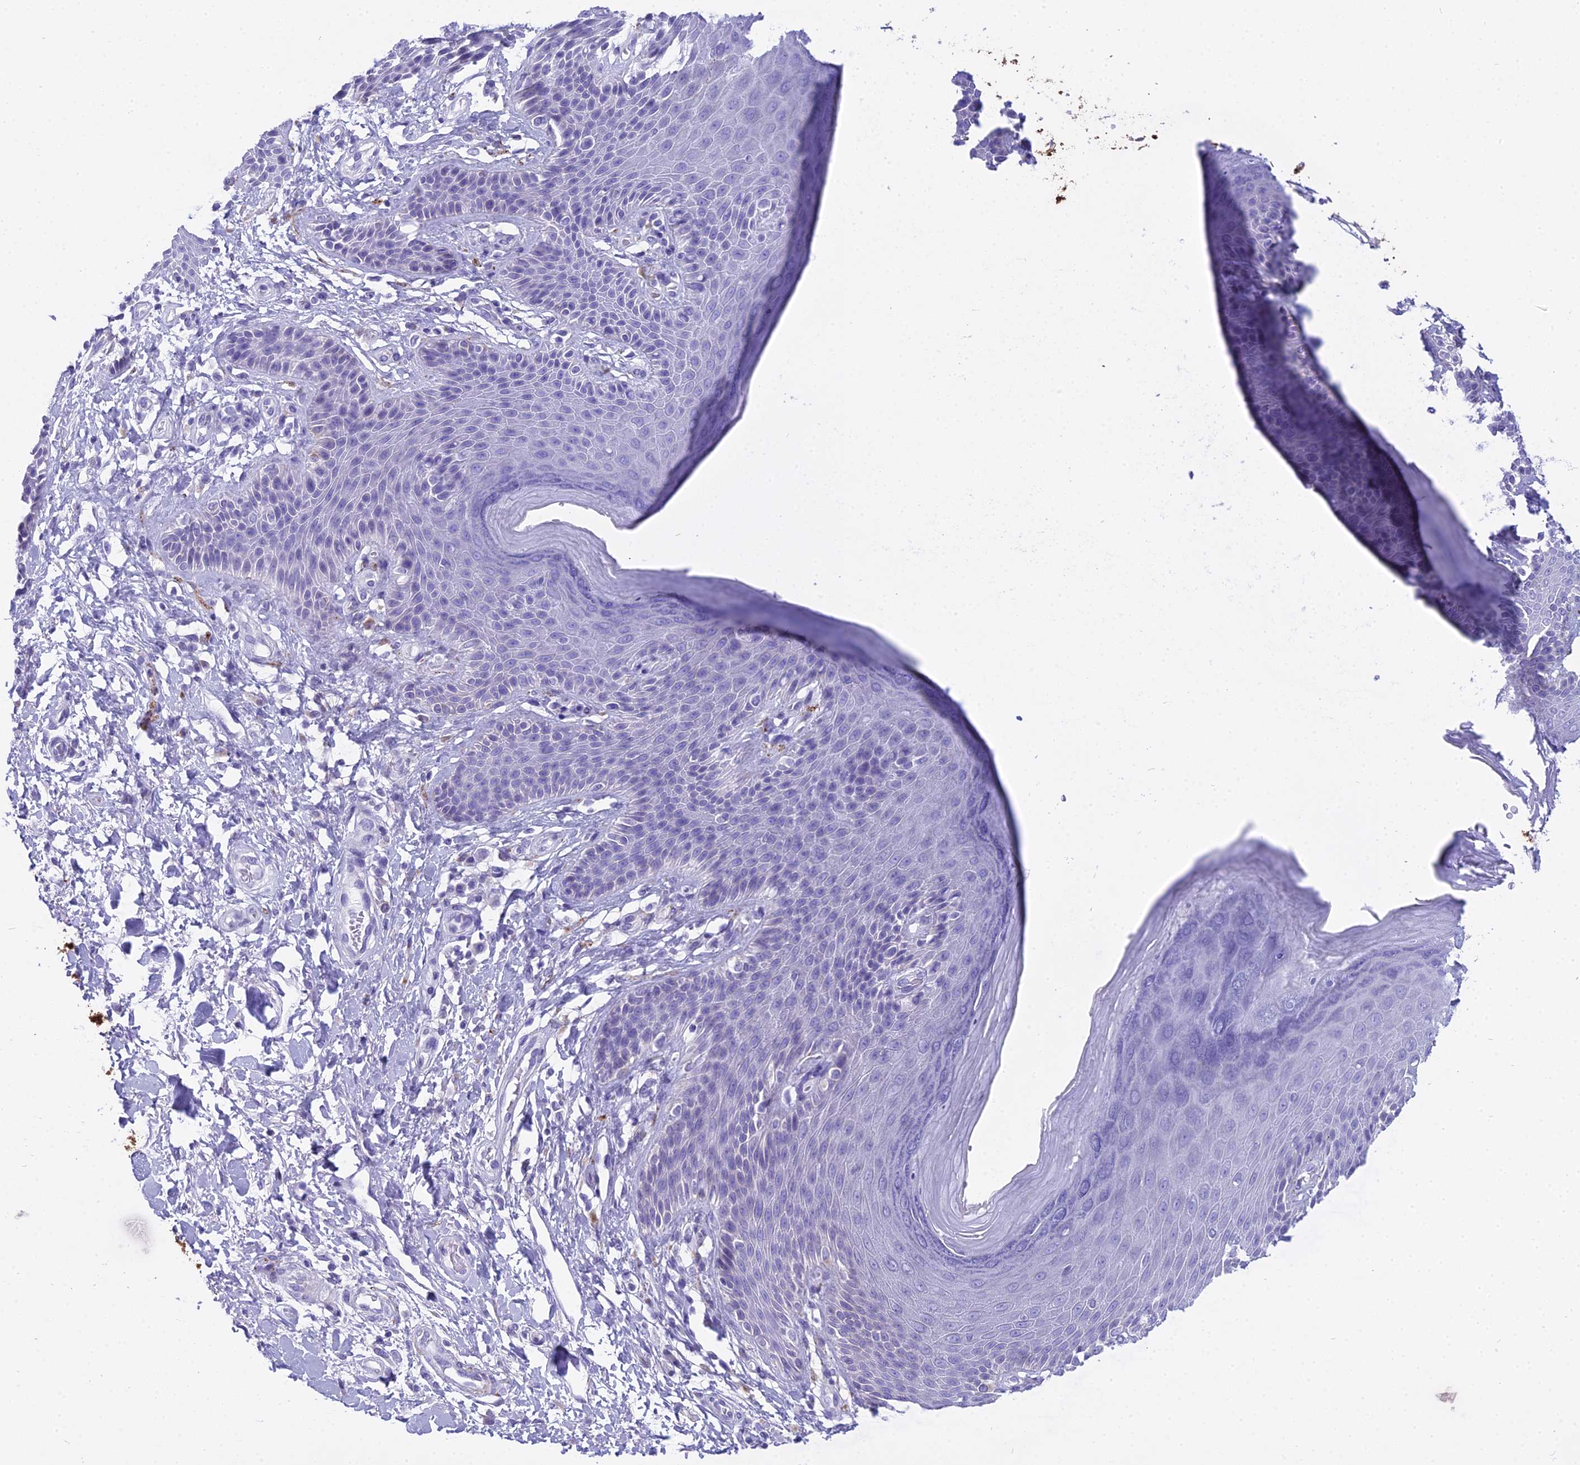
{"staining": {"intensity": "moderate", "quantity": "<25%", "location": "cytoplasmic/membranous"}, "tissue": "skin", "cell_type": "Epidermal cells", "image_type": "normal", "snomed": [{"axis": "morphology", "description": "Normal tissue, NOS"}, {"axis": "topography", "description": "Anal"}], "caption": "Immunohistochemical staining of unremarkable skin shows <25% levels of moderate cytoplasmic/membranous protein staining in about <25% of epidermal cells. (DAB (3,3'-diaminobenzidine) IHC with brightfield microscopy, high magnification).", "gene": "MAP6", "patient": {"sex": "female", "age": 89}}